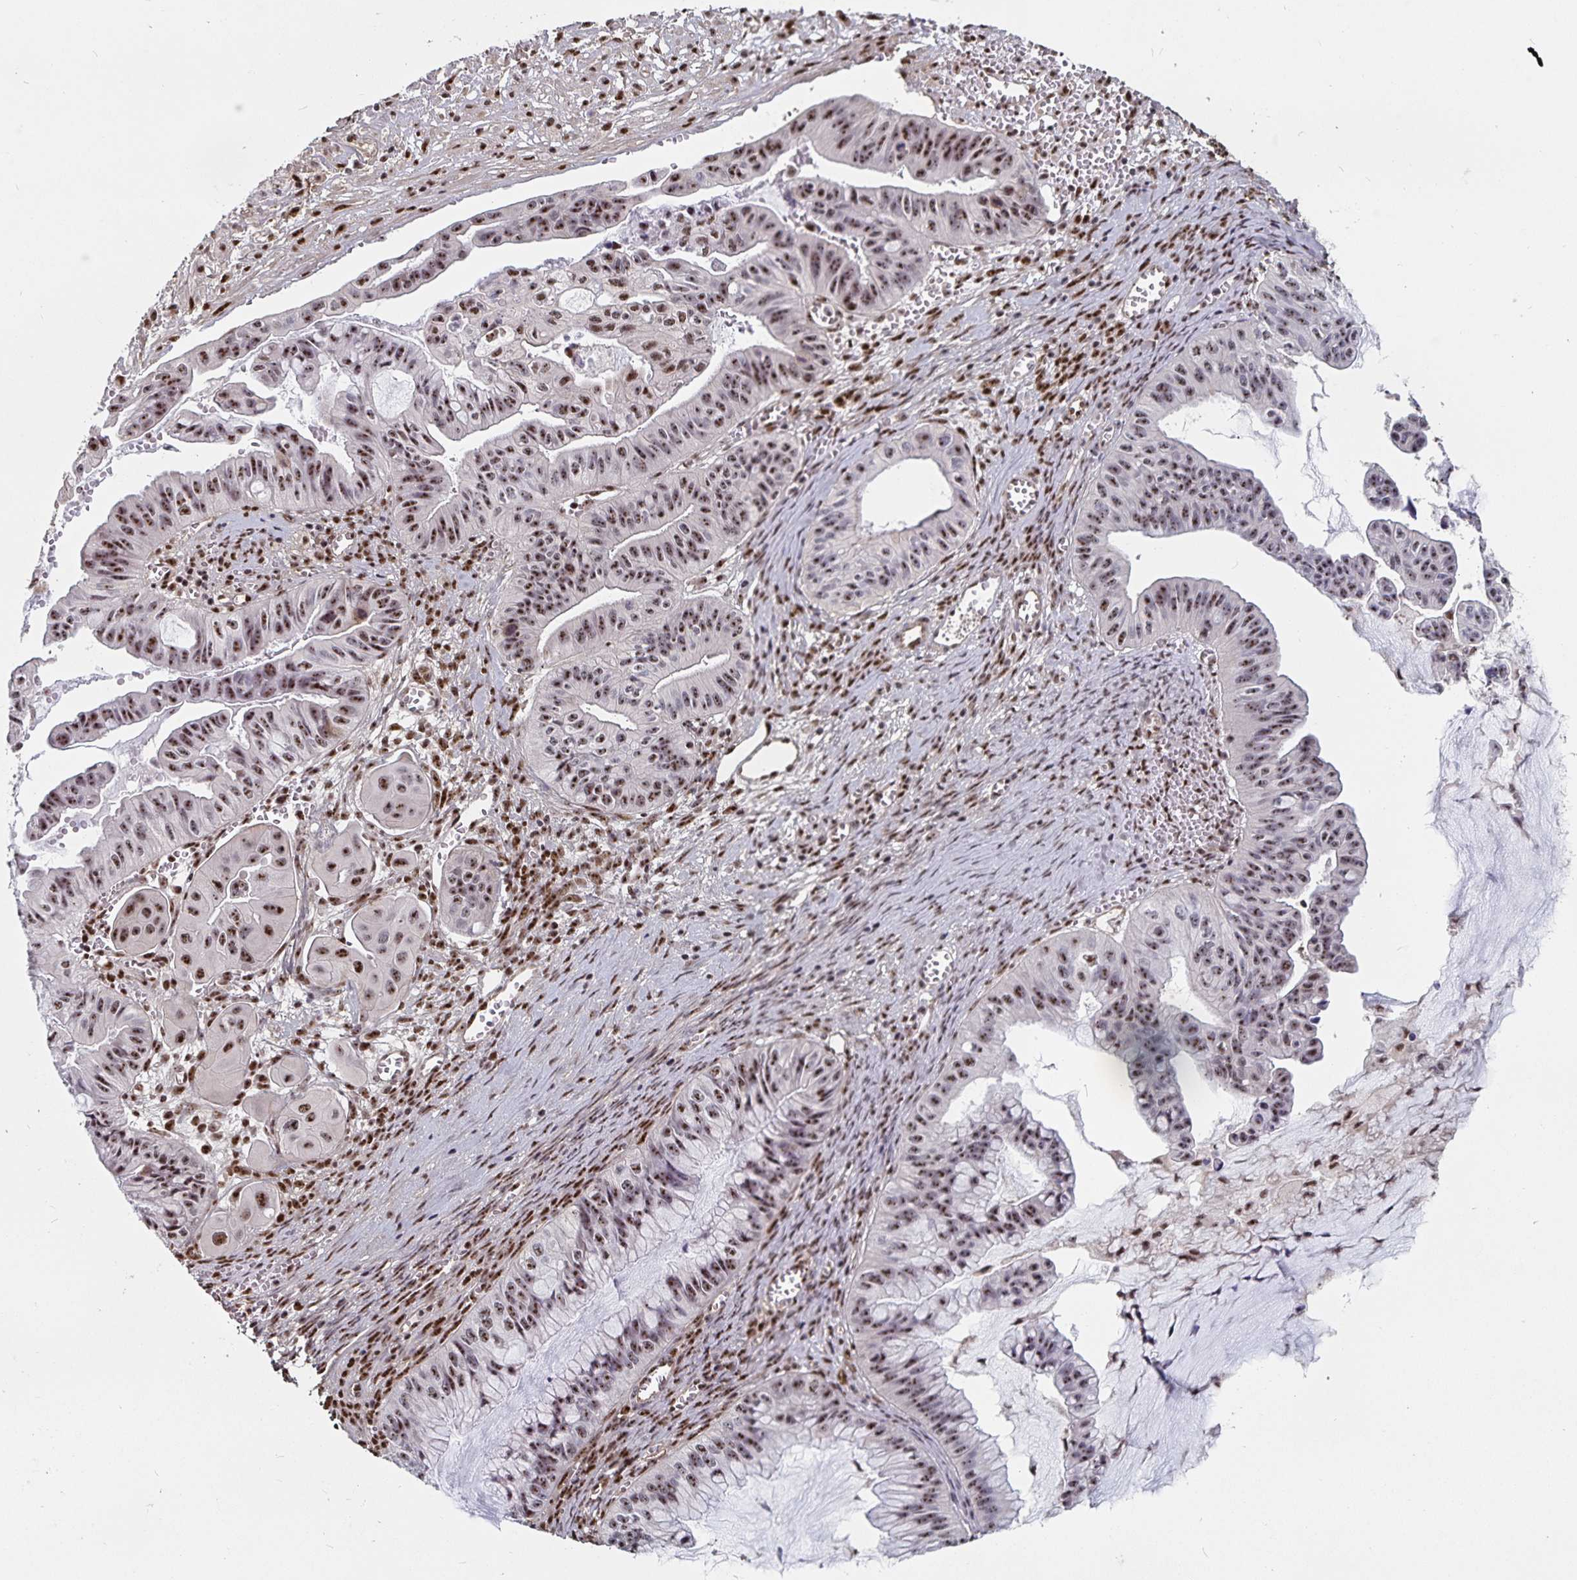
{"staining": {"intensity": "moderate", "quantity": ">75%", "location": "nuclear"}, "tissue": "ovarian cancer", "cell_type": "Tumor cells", "image_type": "cancer", "snomed": [{"axis": "morphology", "description": "Cystadenocarcinoma, mucinous, NOS"}, {"axis": "topography", "description": "Ovary"}], "caption": "A medium amount of moderate nuclear staining is identified in approximately >75% of tumor cells in ovarian mucinous cystadenocarcinoma tissue.", "gene": "LAS1L", "patient": {"sex": "female", "age": 72}}